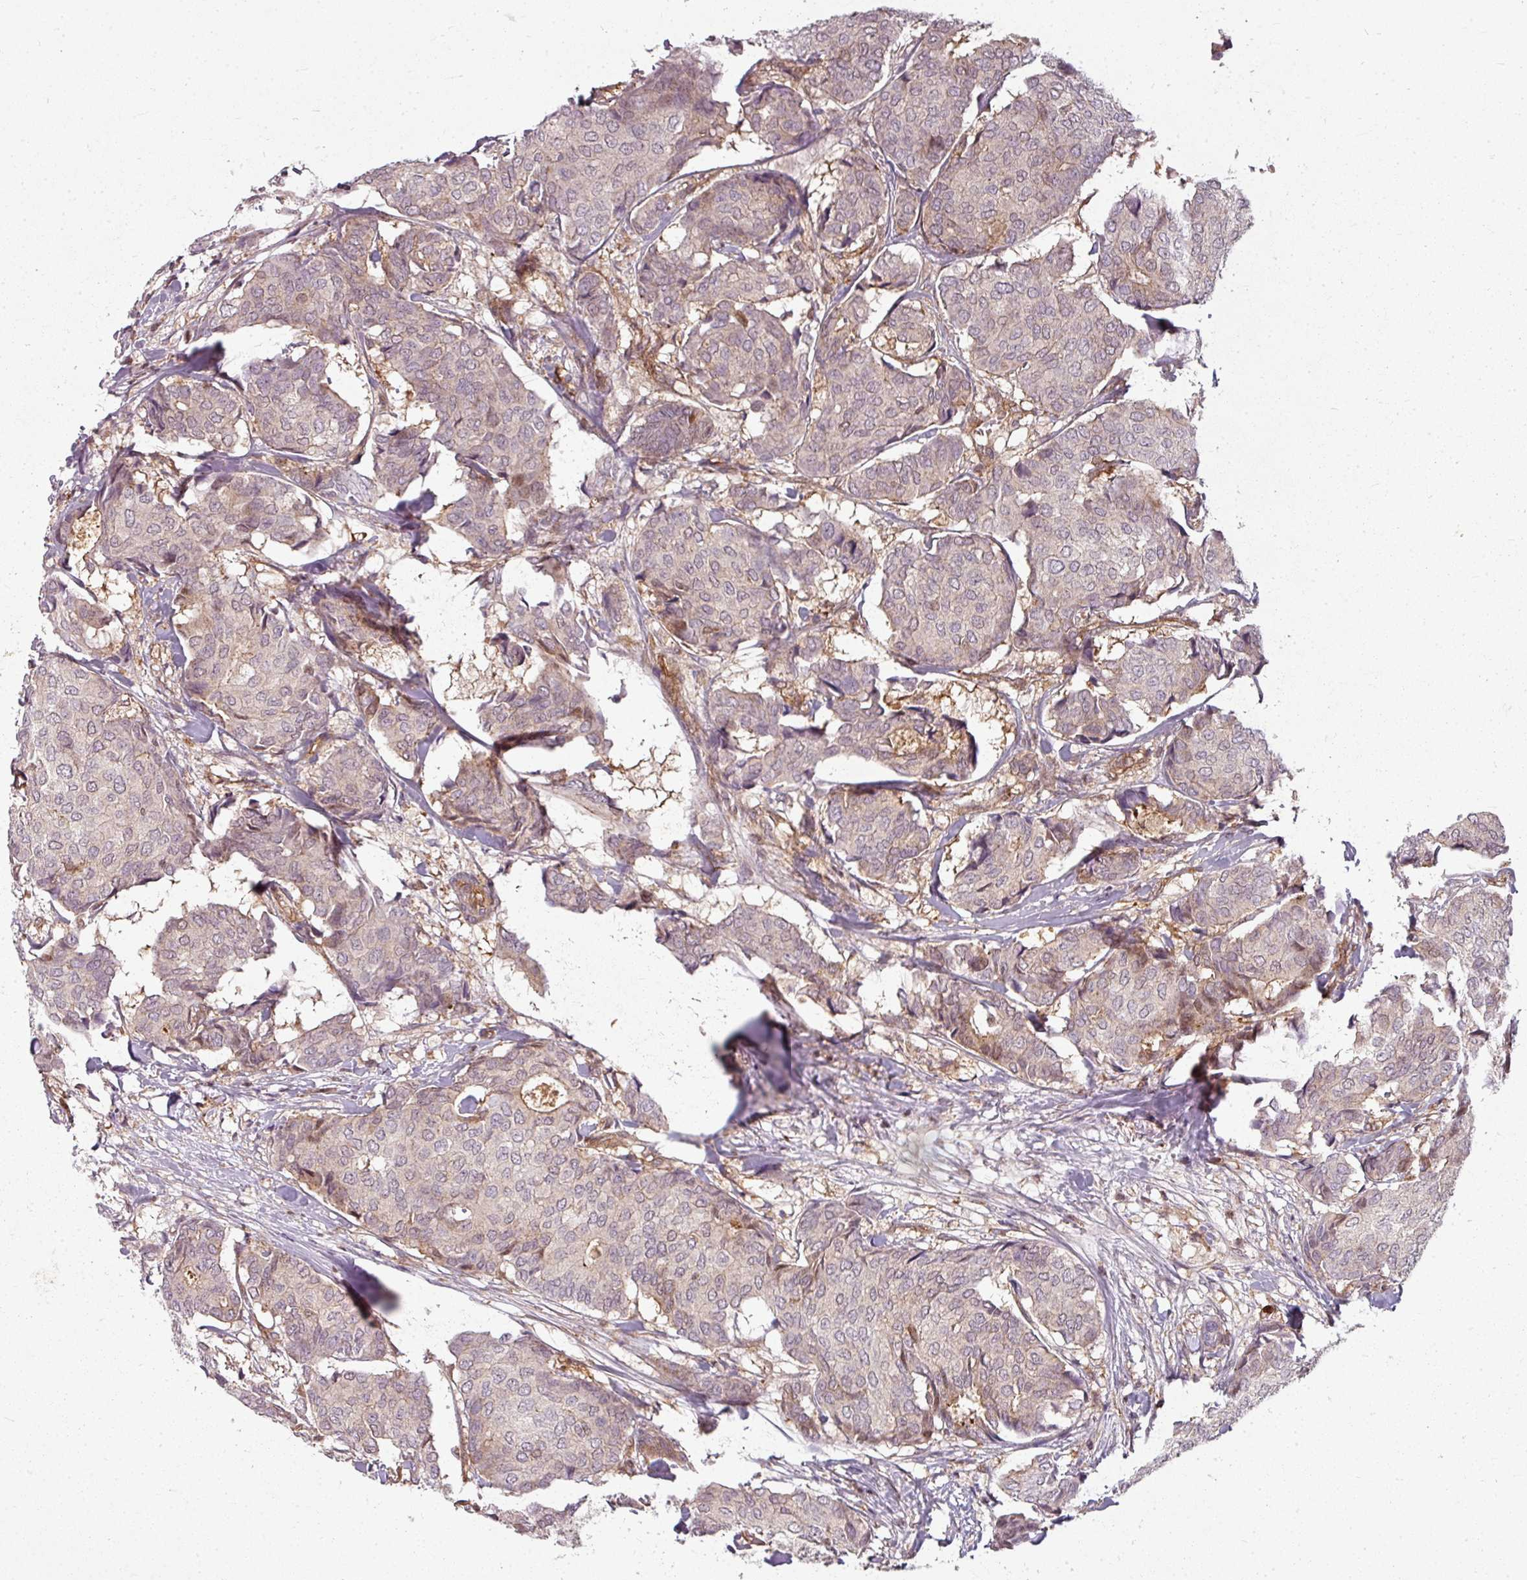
{"staining": {"intensity": "weak", "quantity": "<25%", "location": "cytoplasmic/membranous"}, "tissue": "breast cancer", "cell_type": "Tumor cells", "image_type": "cancer", "snomed": [{"axis": "morphology", "description": "Duct carcinoma"}, {"axis": "topography", "description": "Breast"}], "caption": "The histopathology image exhibits no significant staining in tumor cells of breast cancer (invasive ductal carcinoma).", "gene": "CLIC1", "patient": {"sex": "female", "age": 75}}